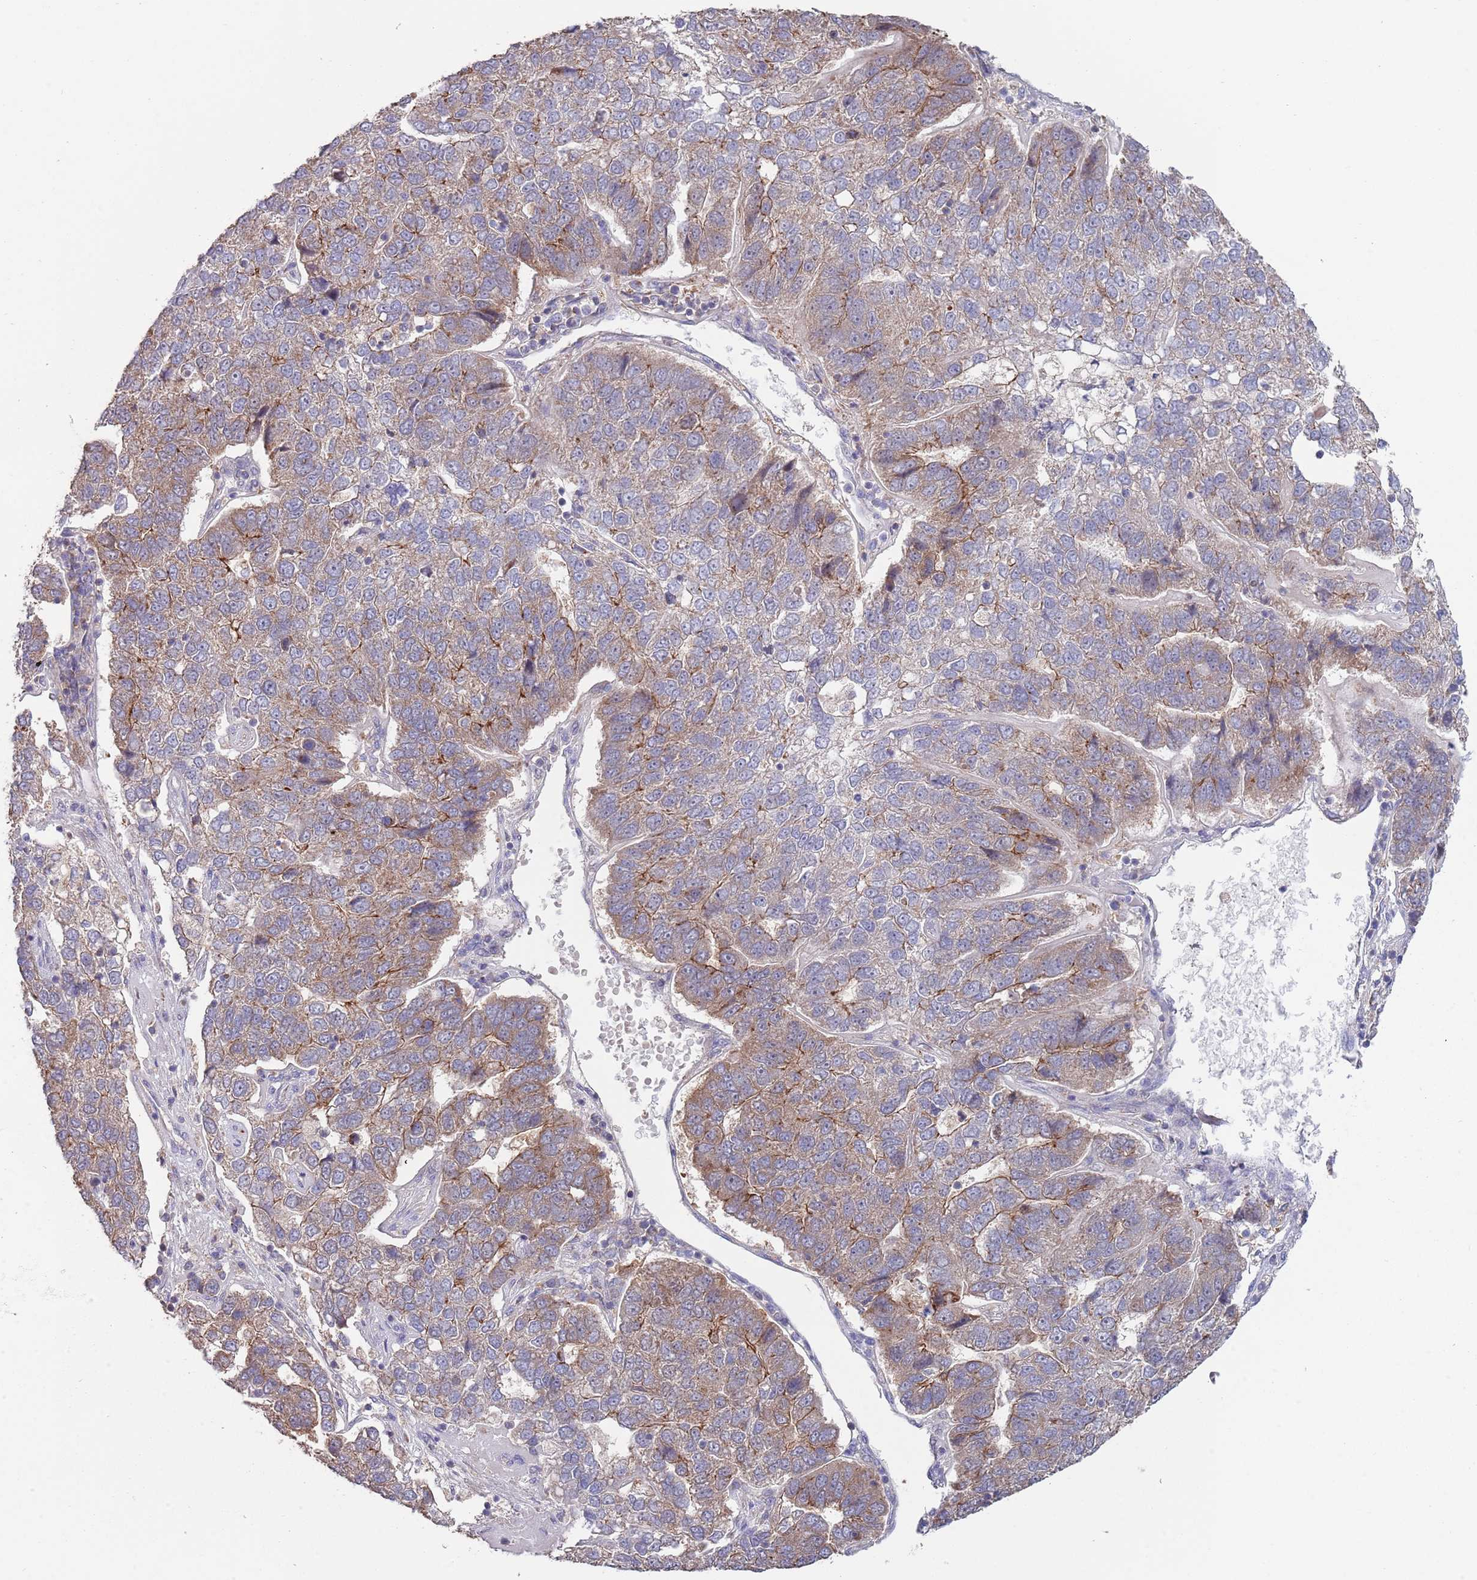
{"staining": {"intensity": "weak", "quantity": "25%-75%", "location": "cytoplasmic/membranous"}, "tissue": "pancreatic cancer", "cell_type": "Tumor cells", "image_type": "cancer", "snomed": [{"axis": "morphology", "description": "Adenocarcinoma, NOS"}, {"axis": "topography", "description": "Pancreas"}], "caption": "A micrograph showing weak cytoplasmic/membranous expression in about 25%-75% of tumor cells in pancreatic adenocarcinoma, as visualized by brown immunohistochemical staining.", "gene": "ABCC10", "patient": {"sex": "female", "age": 61}}